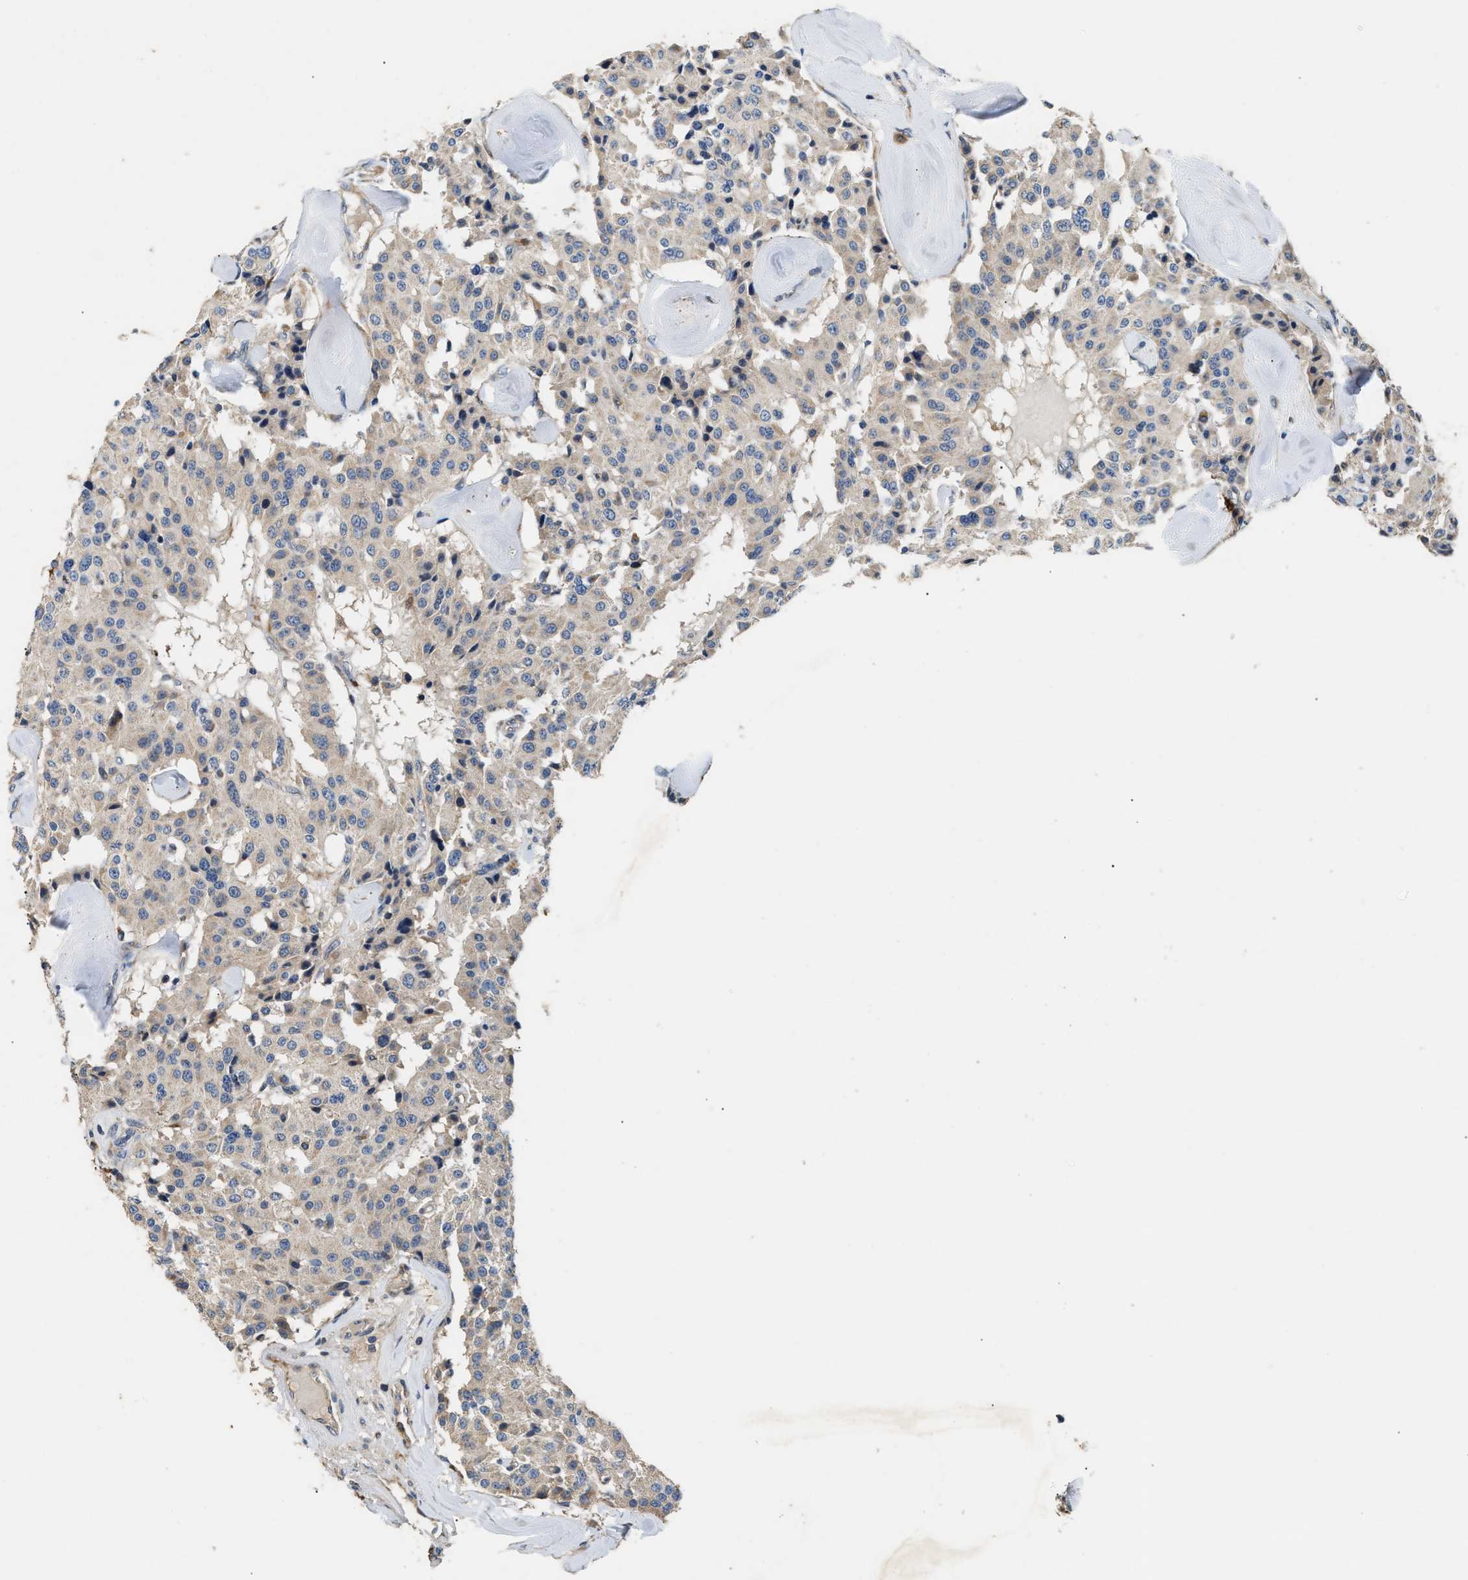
{"staining": {"intensity": "negative", "quantity": "none", "location": "none"}, "tissue": "carcinoid", "cell_type": "Tumor cells", "image_type": "cancer", "snomed": [{"axis": "morphology", "description": "Carcinoid, malignant, NOS"}, {"axis": "topography", "description": "Lung"}], "caption": "DAB (3,3'-diaminobenzidine) immunohistochemical staining of carcinoid (malignant) displays no significant staining in tumor cells.", "gene": "IL17RC", "patient": {"sex": "male", "age": 30}}